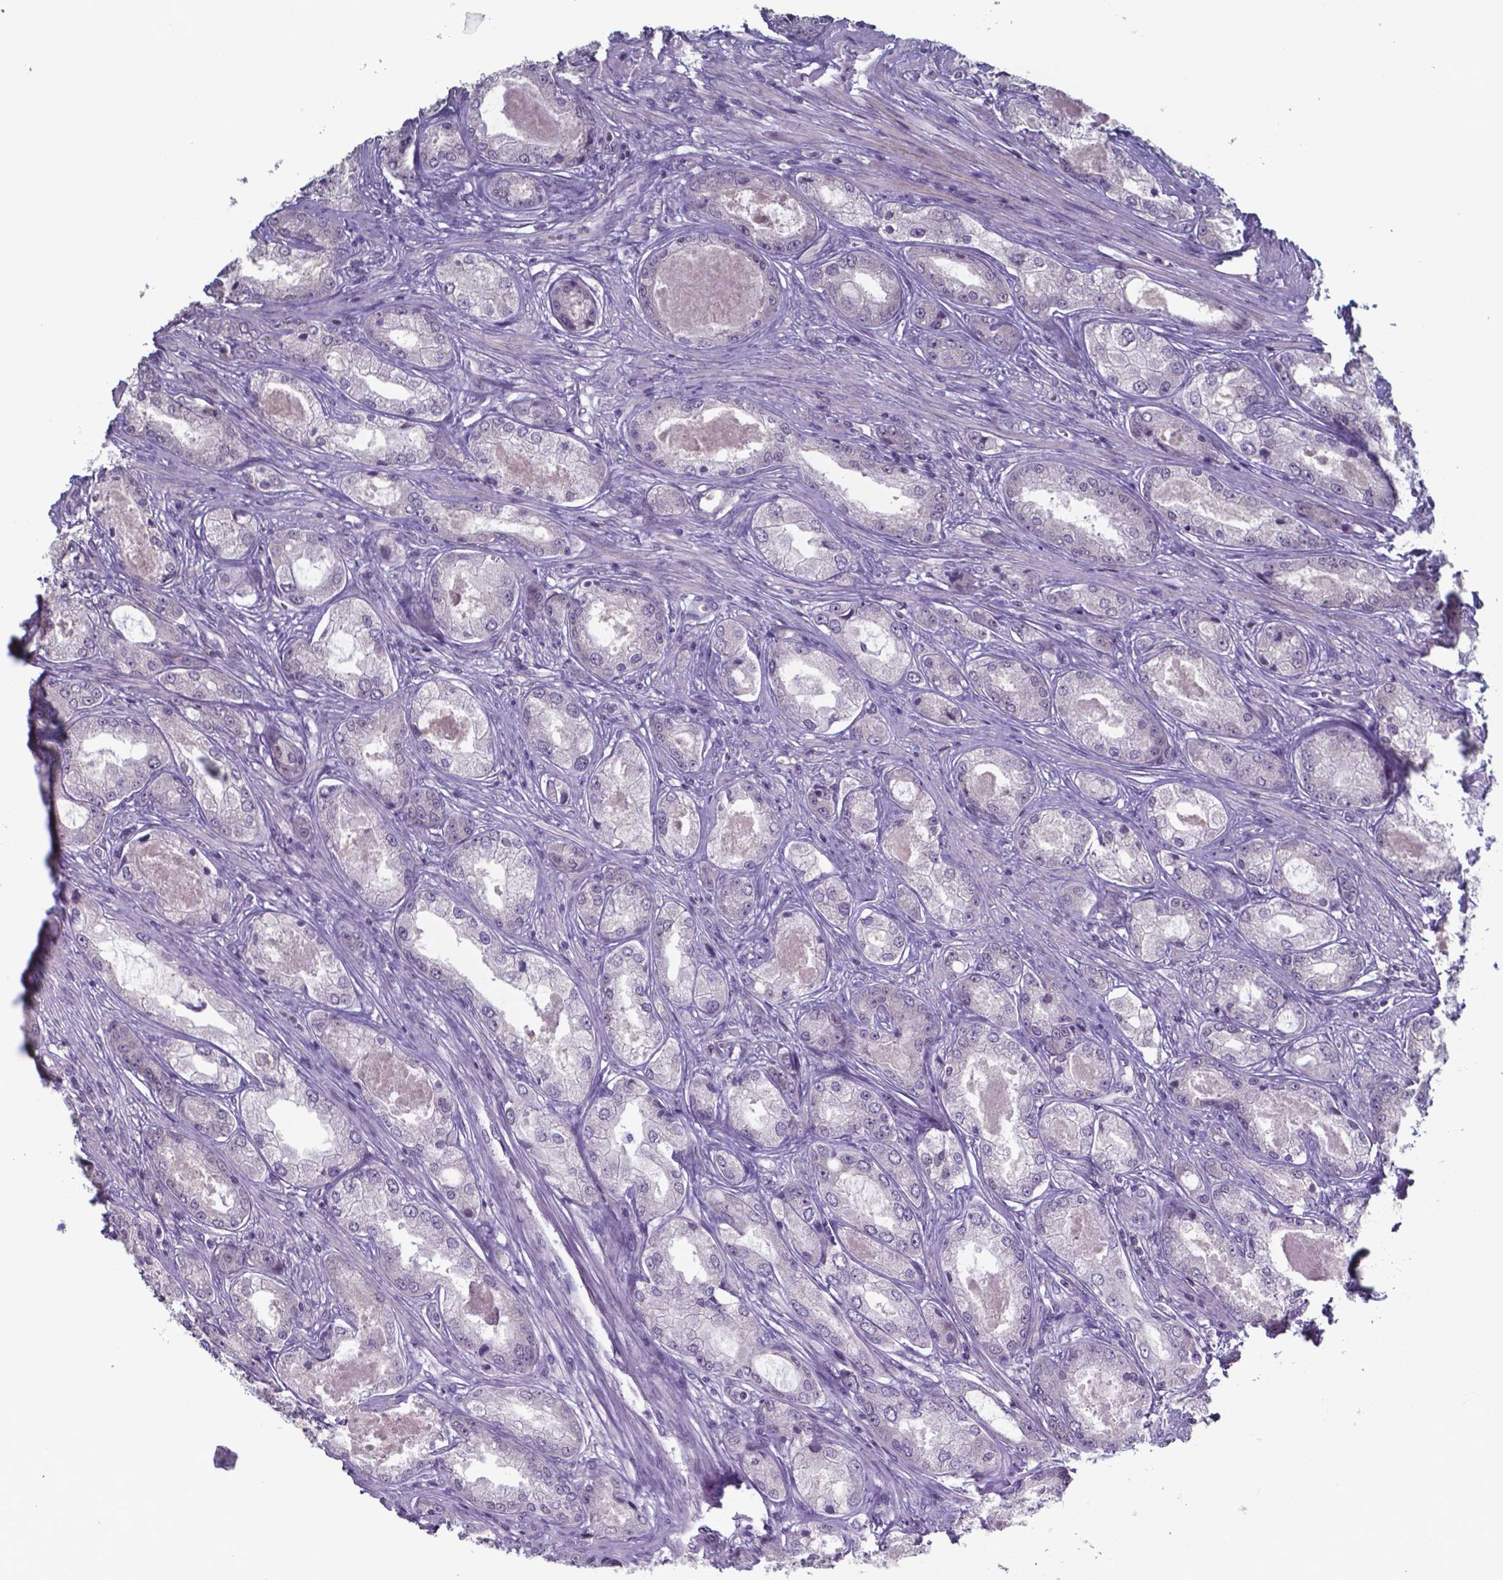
{"staining": {"intensity": "negative", "quantity": "none", "location": "none"}, "tissue": "prostate cancer", "cell_type": "Tumor cells", "image_type": "cancer", "snomed": [{"axis": "morphology", "description": "Adenocarcinoma, Low grade"}, {"axis": "topography", "description": "Prostate"}], "caption": "This is an immunohistochemistry (IHC) photomicrograph of human prostate cancer. There is no staining in tumor cells.", "gene": "TDP2", "patient": {"sex": "male", "age": 68}}